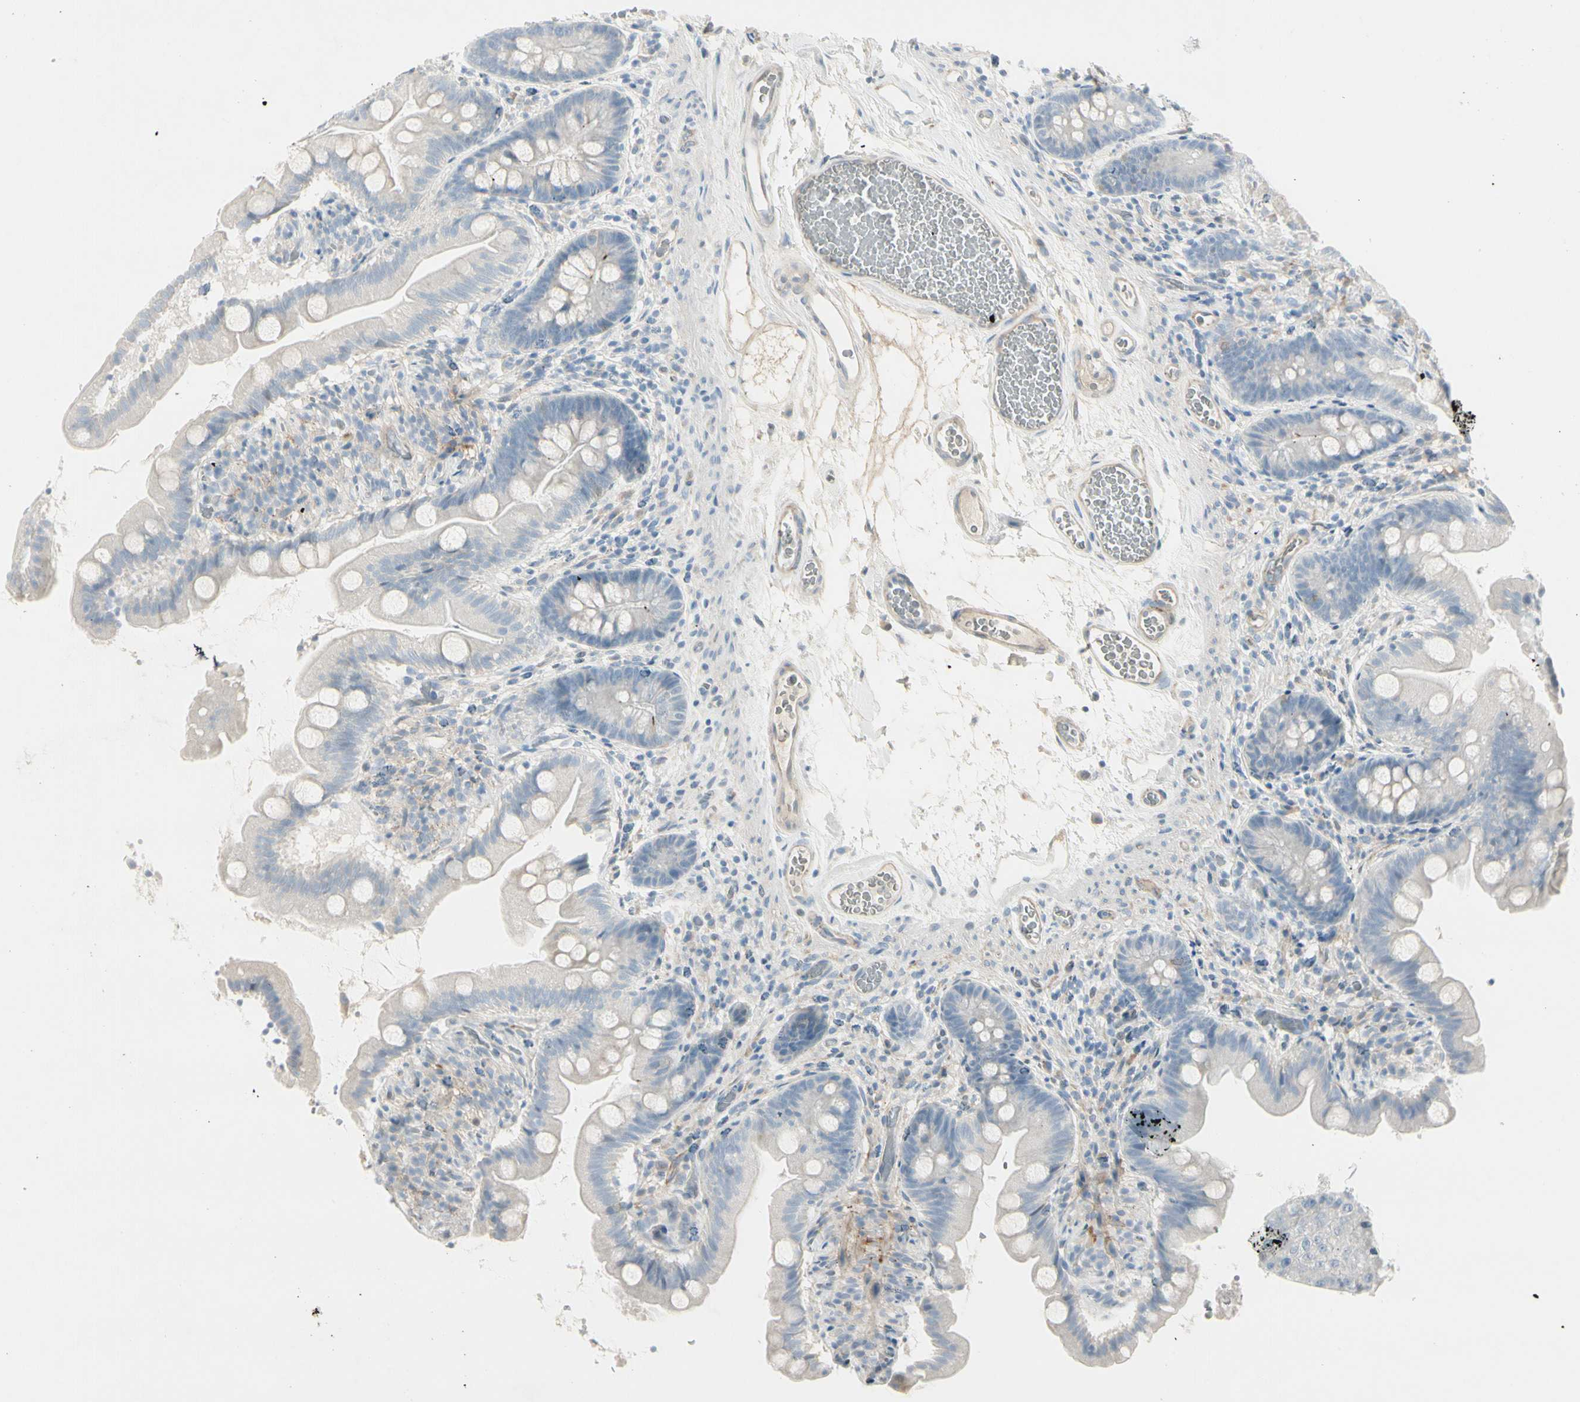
{"staining": {"intensity": "negative", "quantity": "none", "location": "none"}, "tissue": "small intestine", "cell_type": "Glandular cells", "image_type": "normal", "snomed": [{"axis": "morphology", "description": "Normal tissue, NOS"}, {"axis": "topography", "description": "Small intestine"}], "caption": "IHC histopathology image of normal small intestine: small intestine stained with DAB (3,3'-diaminobenzidine) shows no significant protein expression in glandular cells. The staining was performed using DAB to visualize the protein expression in brown, while the nuclei were stained in blue with hematoxylin (Magnification: 20x).", "gene": "CACNA2D1", "patient": {"sex": "female", "age": 56}}